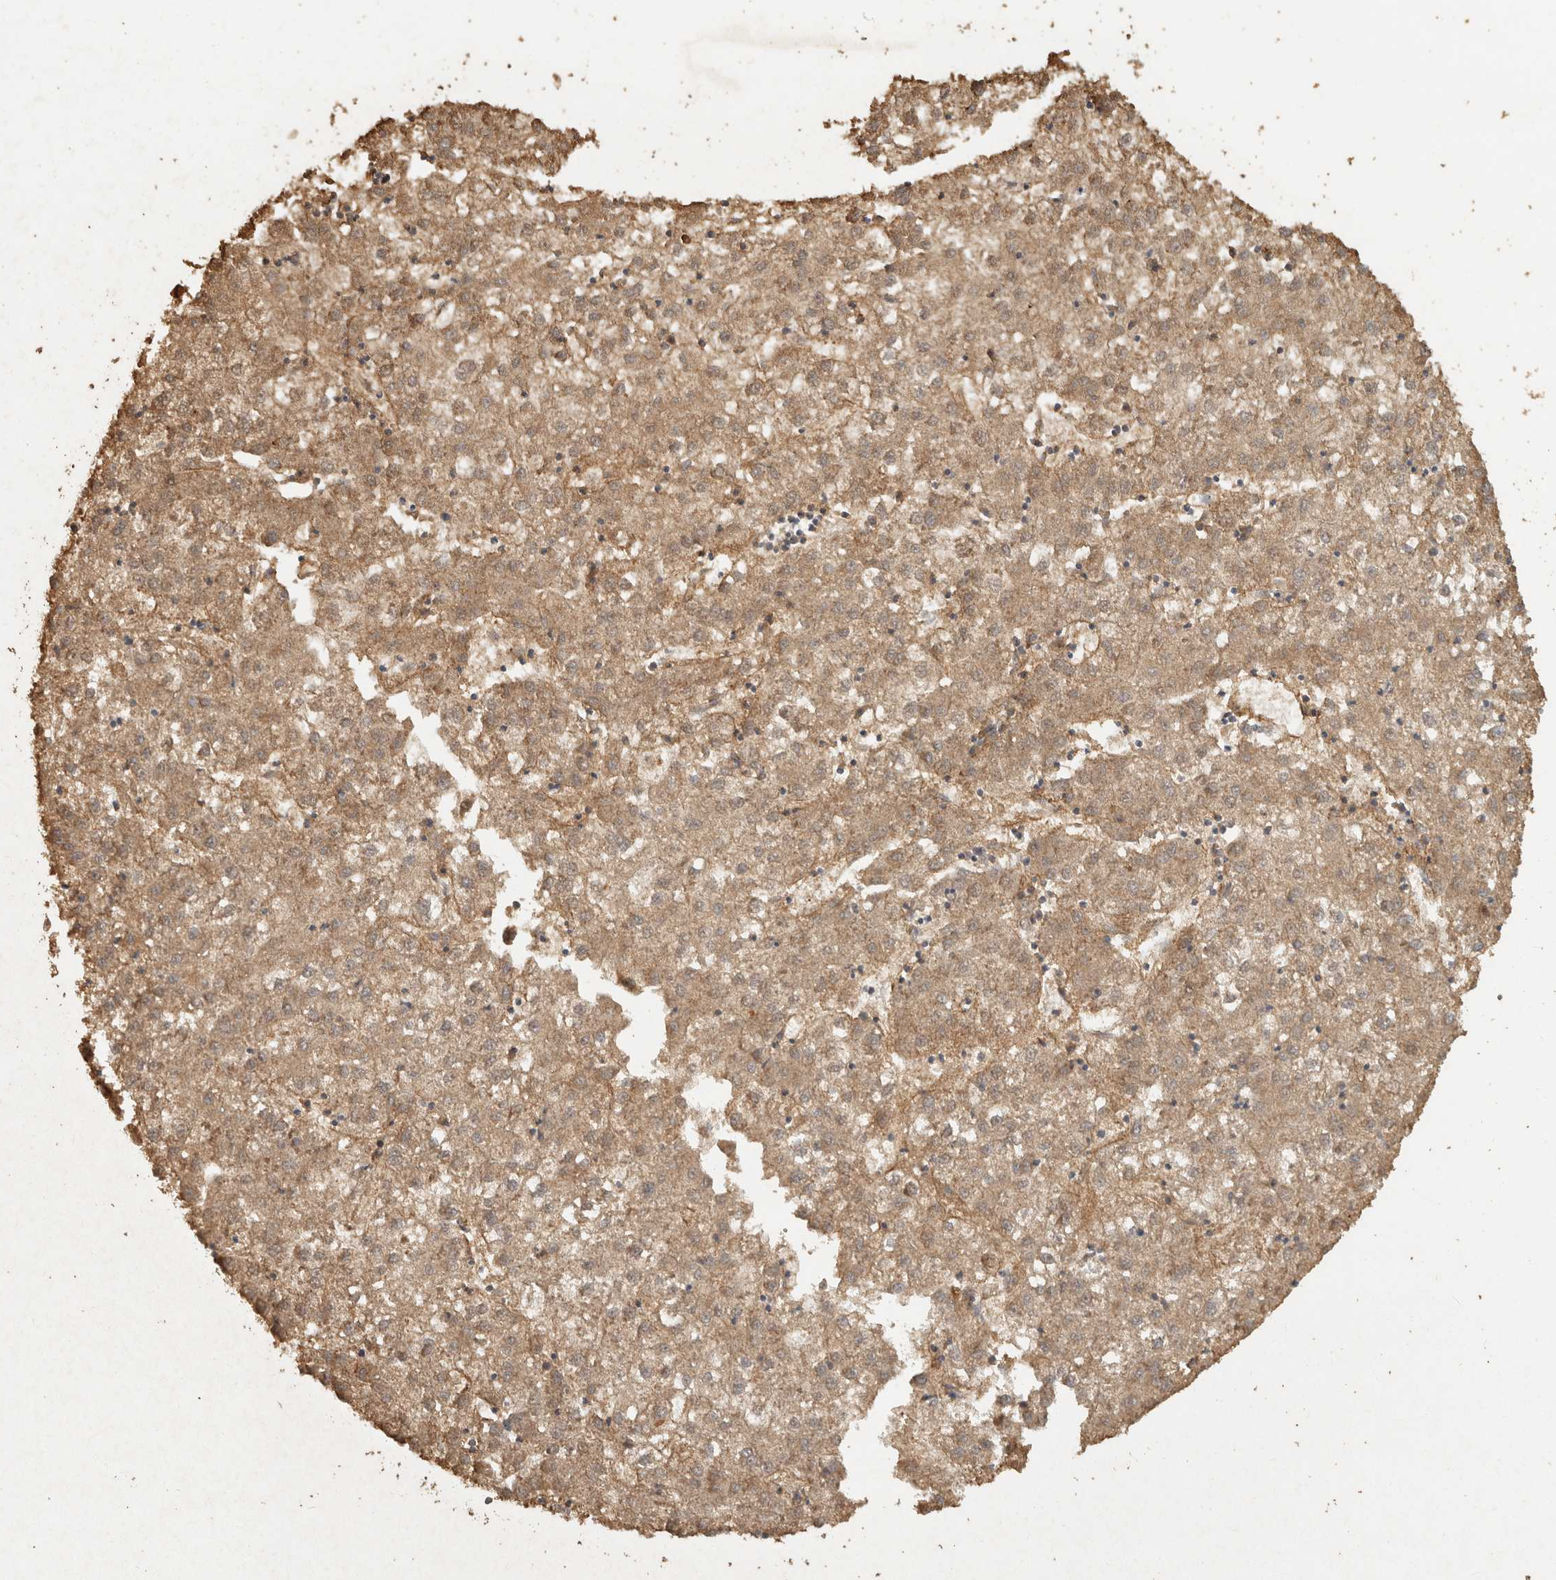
{"staining": {"intensity": "moderate", "quantity": ">75%", "location": "cytoplasmic/membranous"}, "tissue": "liver cancer", "cell_type": "Tumor cells", "image_type": "cancer", "snomed": [{"axis": "morphology", "description": "Carcinoma, Hepatocellular, NOS"}, {"axis": "topography", "description": "Liver"}], "caption": "Hepatocellular carcinoma (liver) stained with DAB immunohistochemistry demonstrates medium levels of moderate cytoplasmic/membranous staining in about >75% of tumor cells.", "gene": "OSTN", "patient": {"sex": "male", "age": 72}}